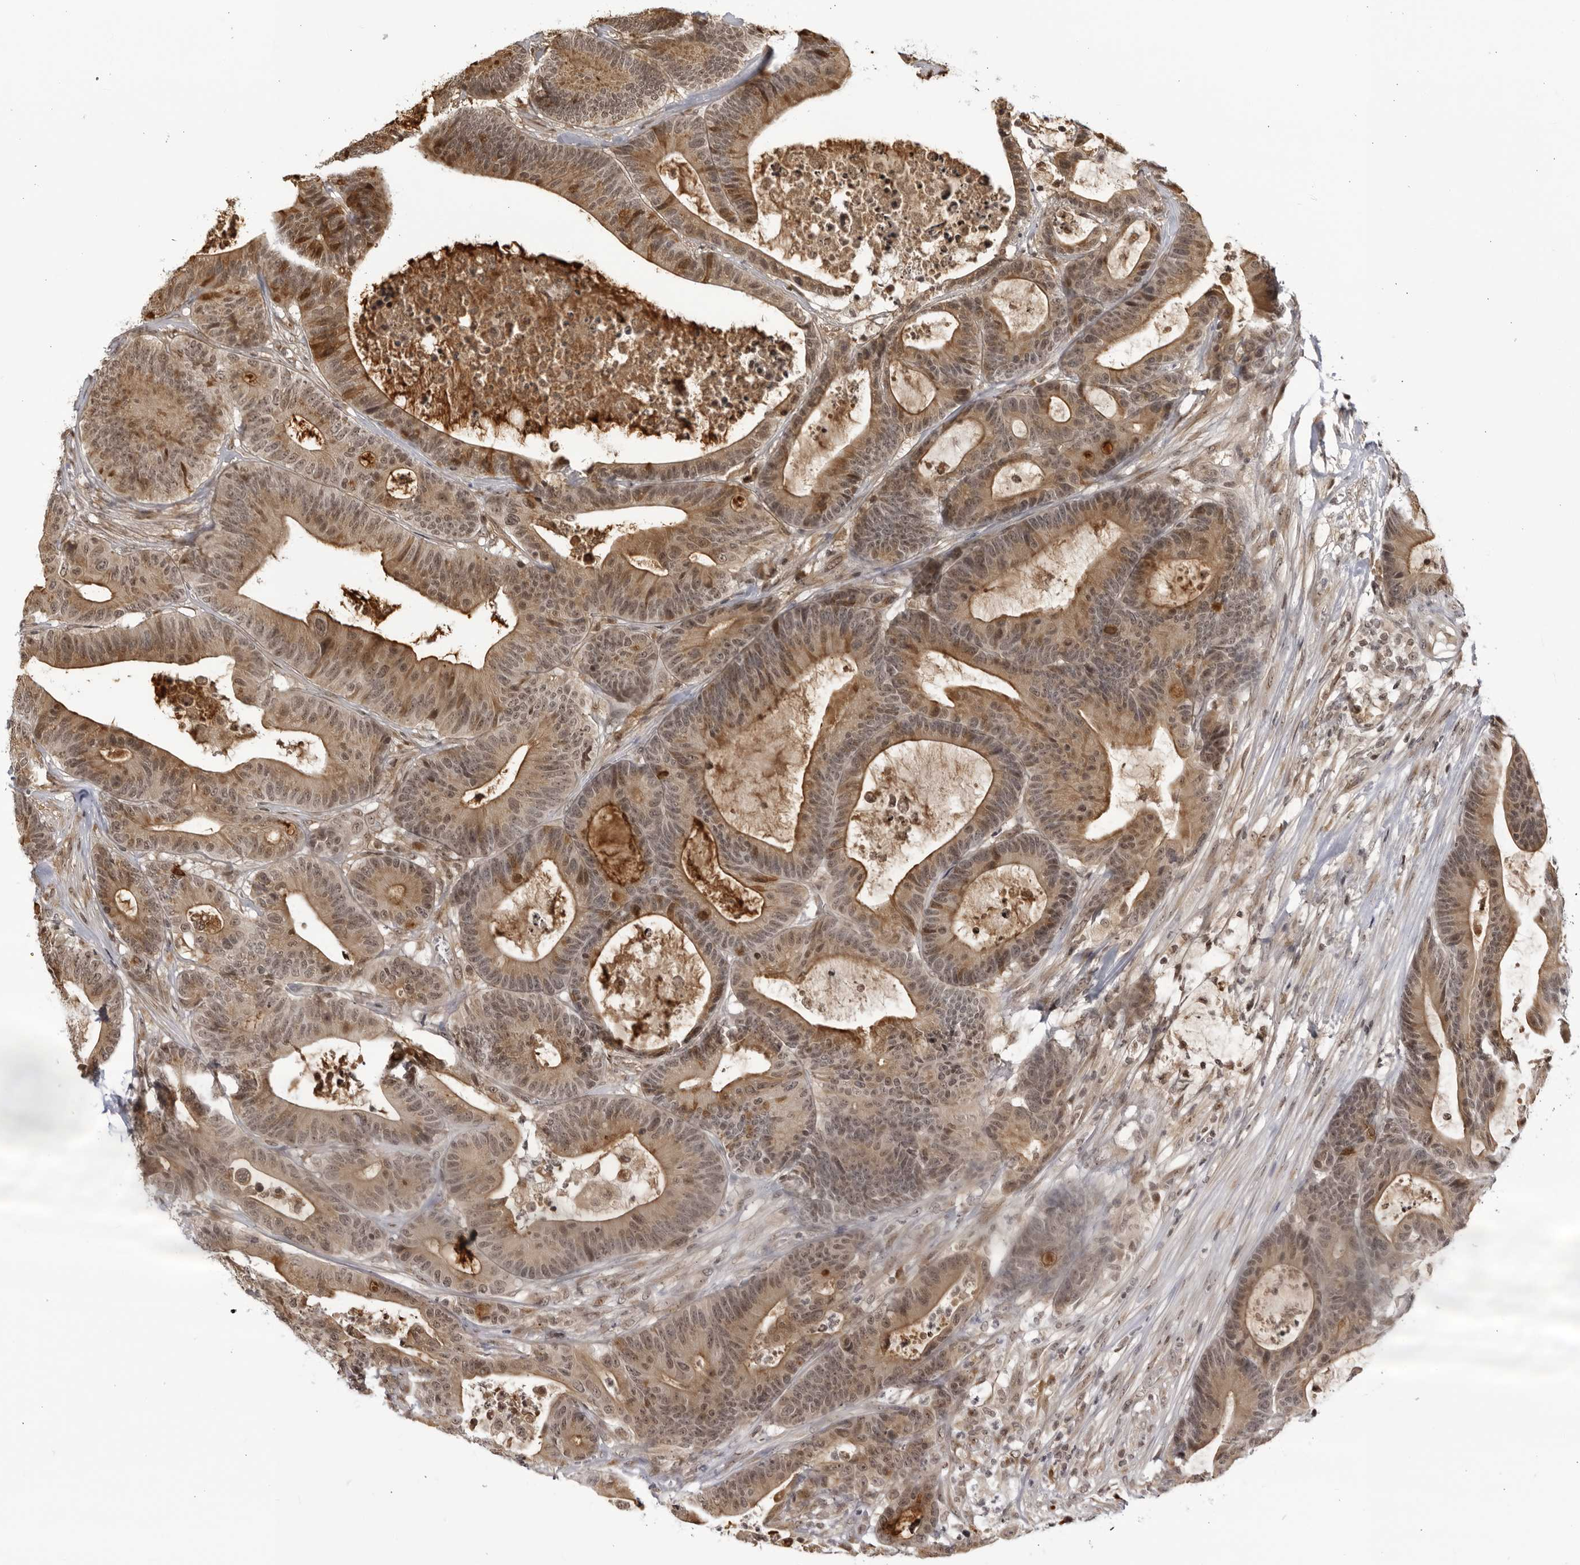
{"staining": {"intensity": "weak", "quantity": ">75%", "location": "cytoplasmic/membranous"}, "tissue": "colorectal cancer", "cell_type": "Tumor cells", "image_type": "cancer", "snomed": [{"axis": "morphology", "description": "Adenocarcinoma, NOS"}, {"axis": "topography", "description": "Colon"}], "caption": "DAB (3,3'-diaminobenzidine) immunohistochemical staining of human colorectal adenocarcinoma demonstrates weak cytoplasmic/membranous protein positivity in about >75% of tumor cells.", "gene": "RASGEF1C", "patient": {"sex": "female", "age": 84}}